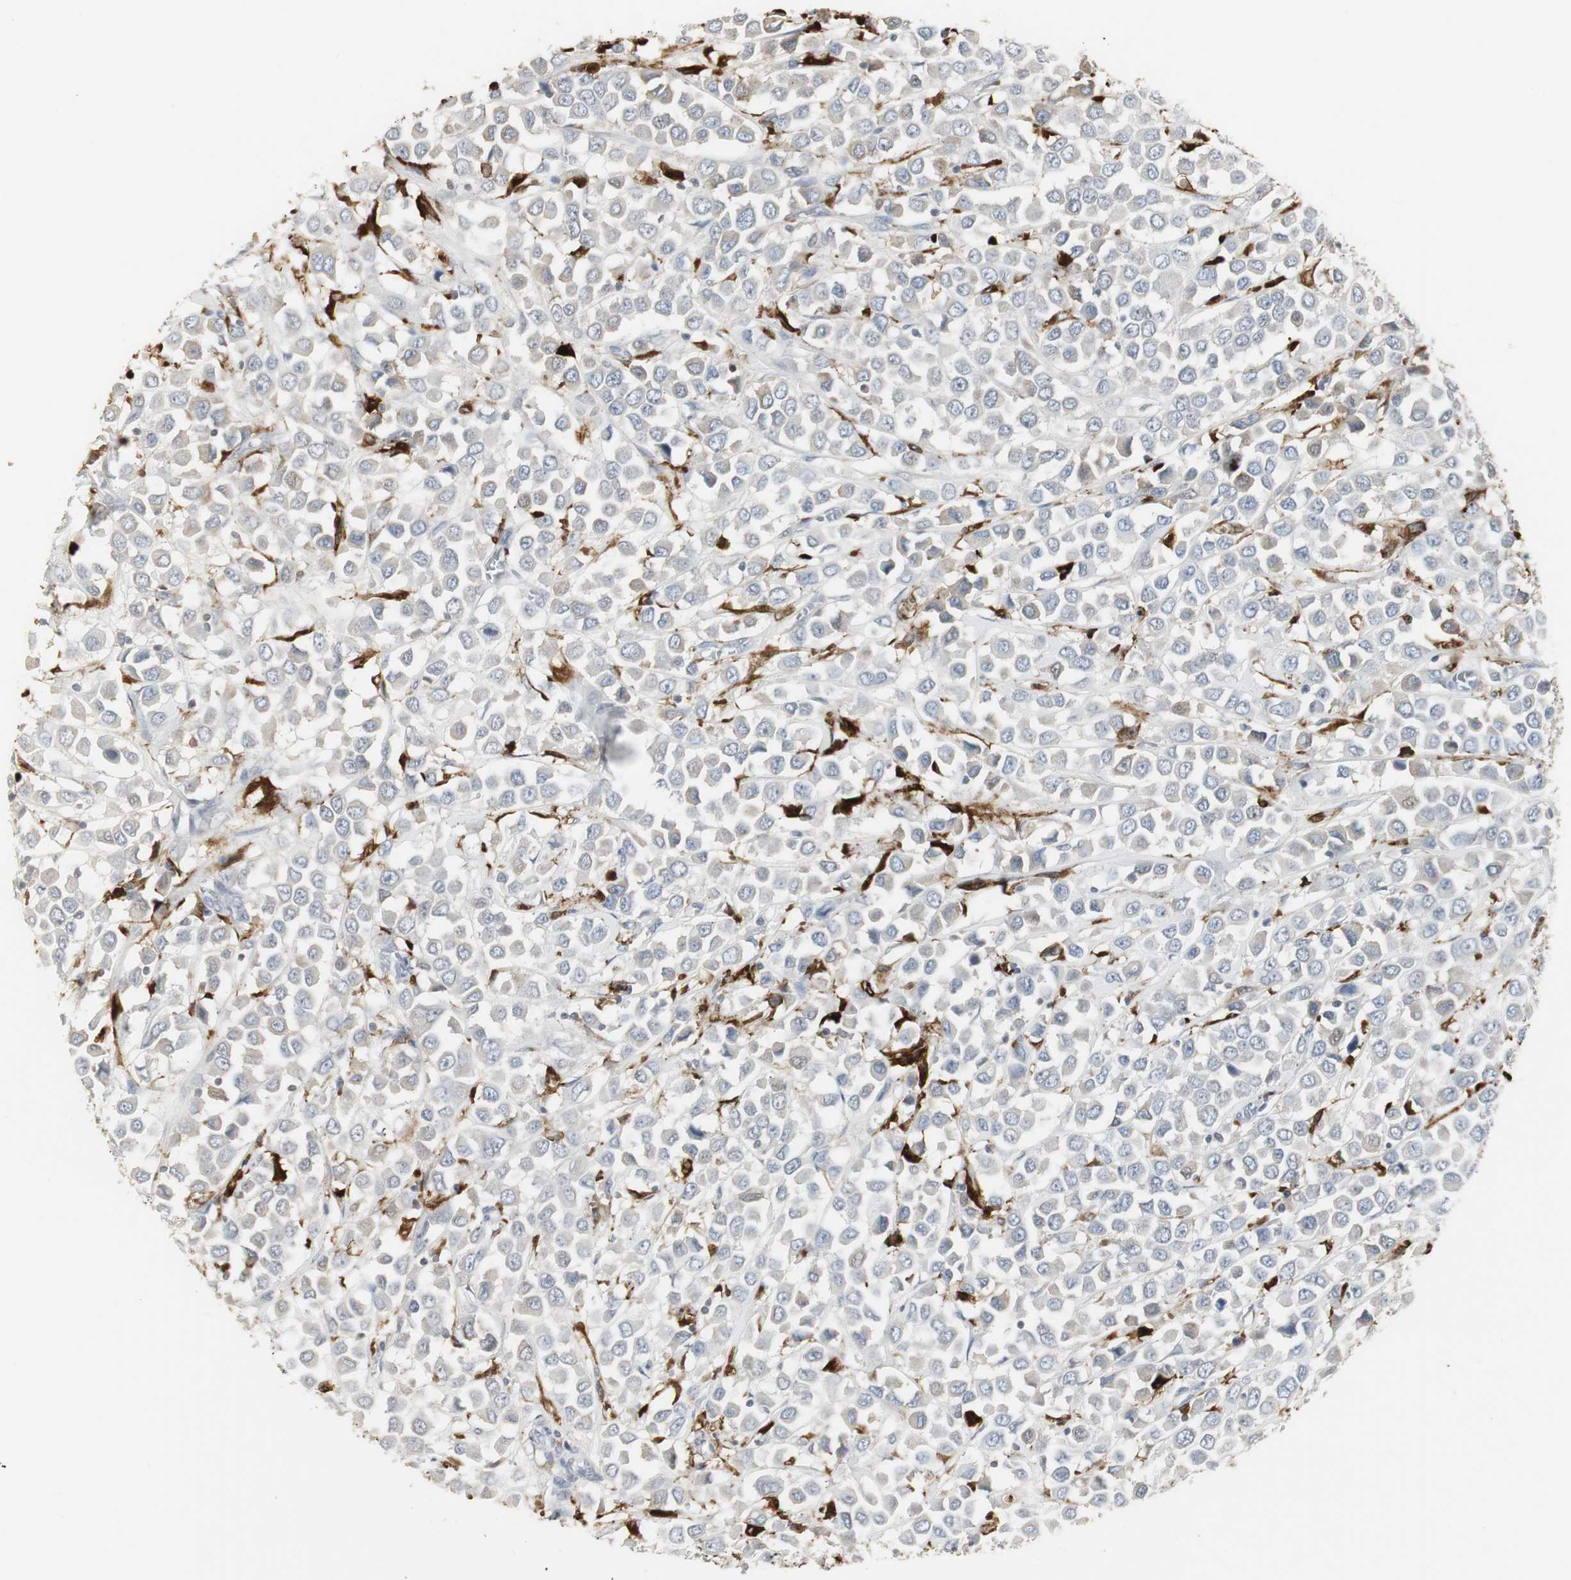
{"staining": {"intensity": "negative", "quantity": "none", "location": "none"}, "tissue": "breast cancer", "cell_type": "Tumor cells", "image_type": "cancer", "snomed": [{"axis": "morphology", "description": "Duct carcinoma"}, {"axis": "topography", "description": "Breast"}], "caption": "This is a photomicrograph of immunohistochemistry (IHC) staining of breast invasive ductal carcinoma, which shows no expression in tumor cells.", "gene": "PI15", "patient": {"sex": "female", "age": 61}}